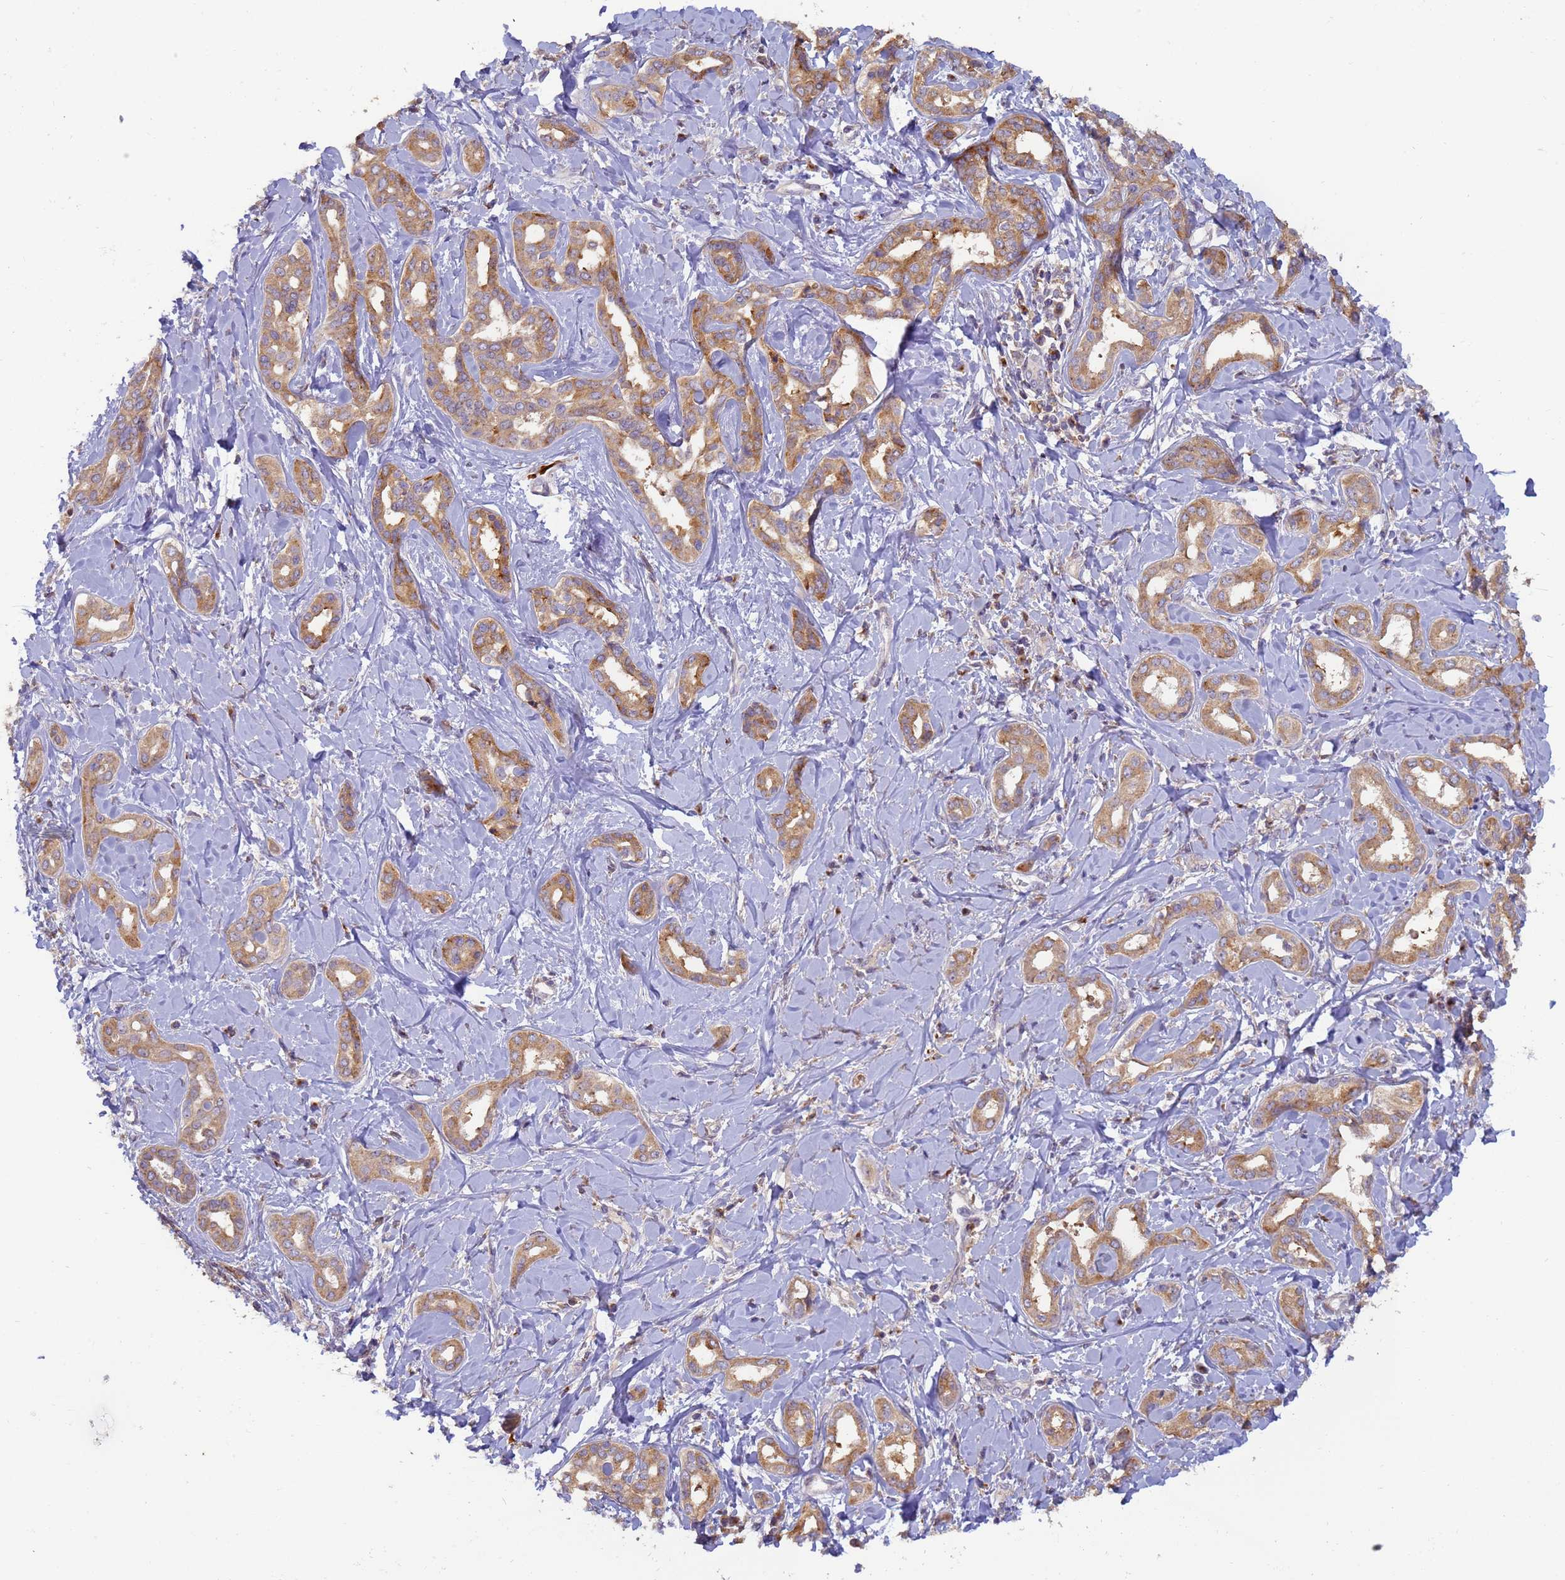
{"staining": {"intensity": "moderate", "quantity": ">75%", "location": "cytoplasmic/membranous"}, "tissue": "liver cancer", "cell_type": "Tumor cells", "image_type": "cancer", "snomed": [{"axis": "morphology", "description": "Cholangiocarcinoma"}, {"axis": "topography", "description": "Liver"}], "caption": "Immunohistochemical staining of human liver cancer (cholangiocarcinoma) displays medium levels of moderate cytoplasmic/membranous protein expression in about >75% of tumor cells. Immunohistochemistry stains the protein in brown and the nuclei are stained blue.", "gene": "M6PR", "patient": {"sex": "female", "age": 77}}